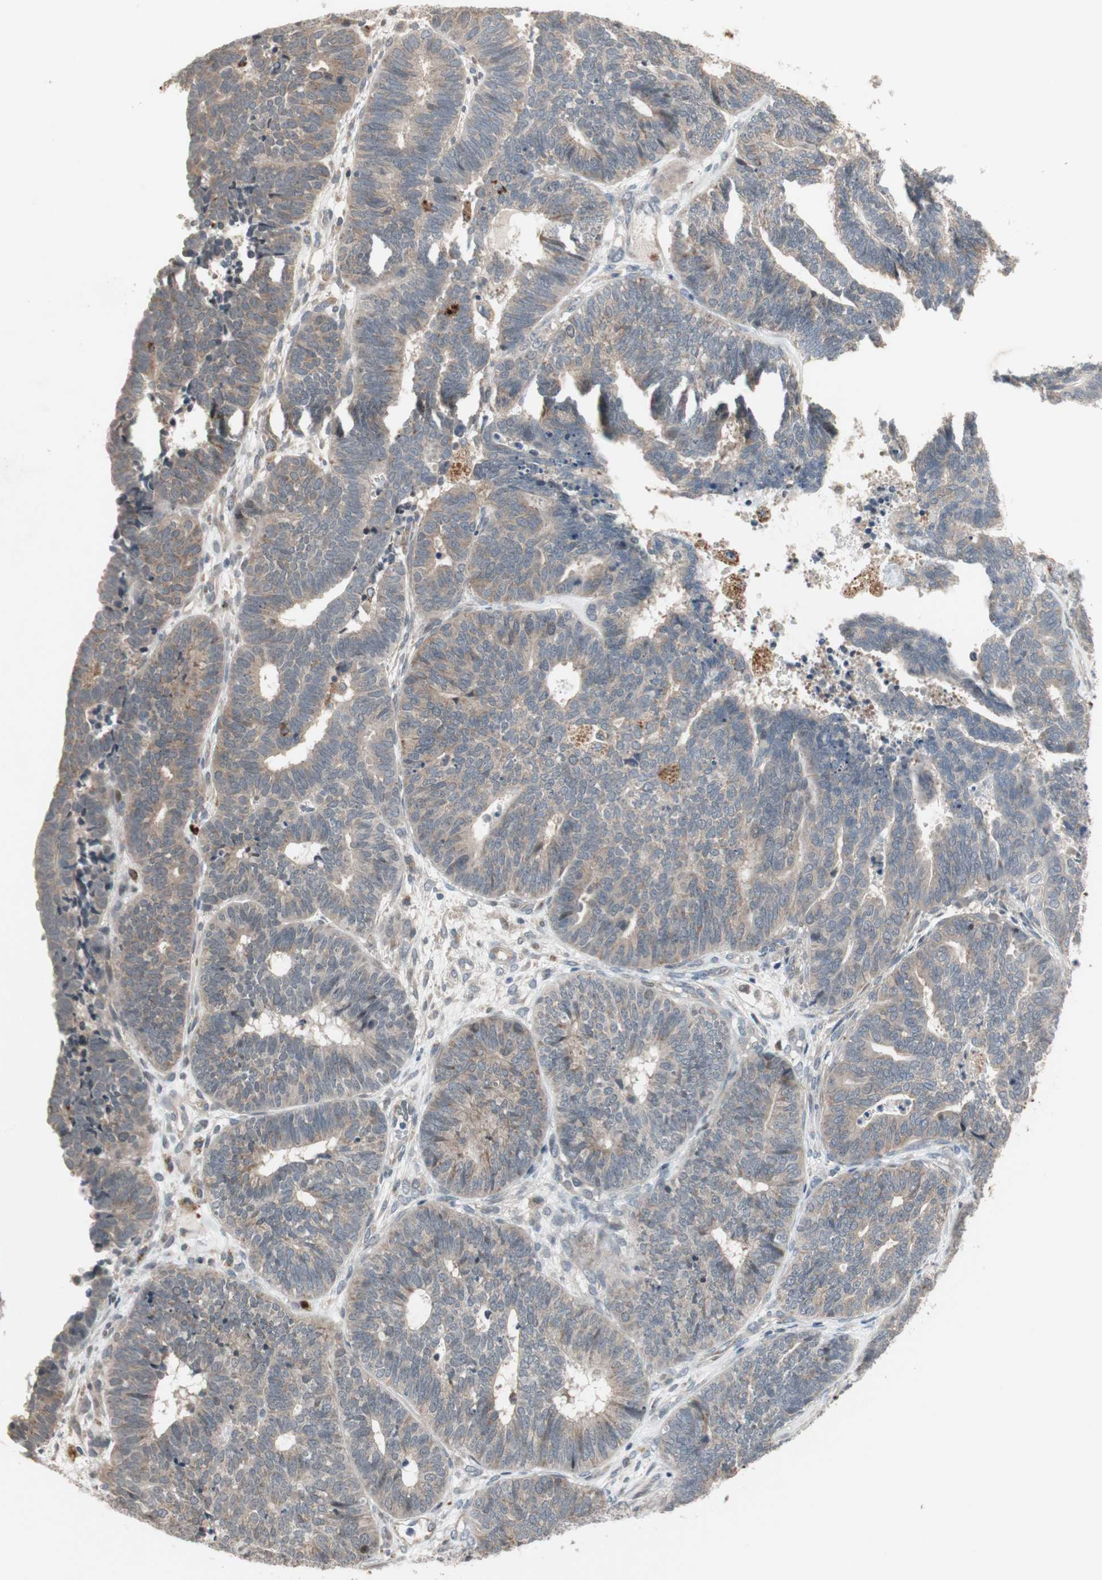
{"staining": {"intensity": "weak", "quantity": "25%-75%", "location": "cytoplasmic/membranous"}, "tissue": "endometrial cancer", "cell_type": "Tumor cells", "image_type": "cancer", "snomed": [{"axis": "morphology", "description": "Adenocarcinoma, NOS"}, {"axis": "topography", "description": "Endometrium"}], "caption": "Adenocarcinoma (endometrial) tissue exhibits weak cytoplasmic/membranous staining in about 25%-75% of tumor cells", "gene": "SNX4", "patient": {"sex": "female", "age": 70}}